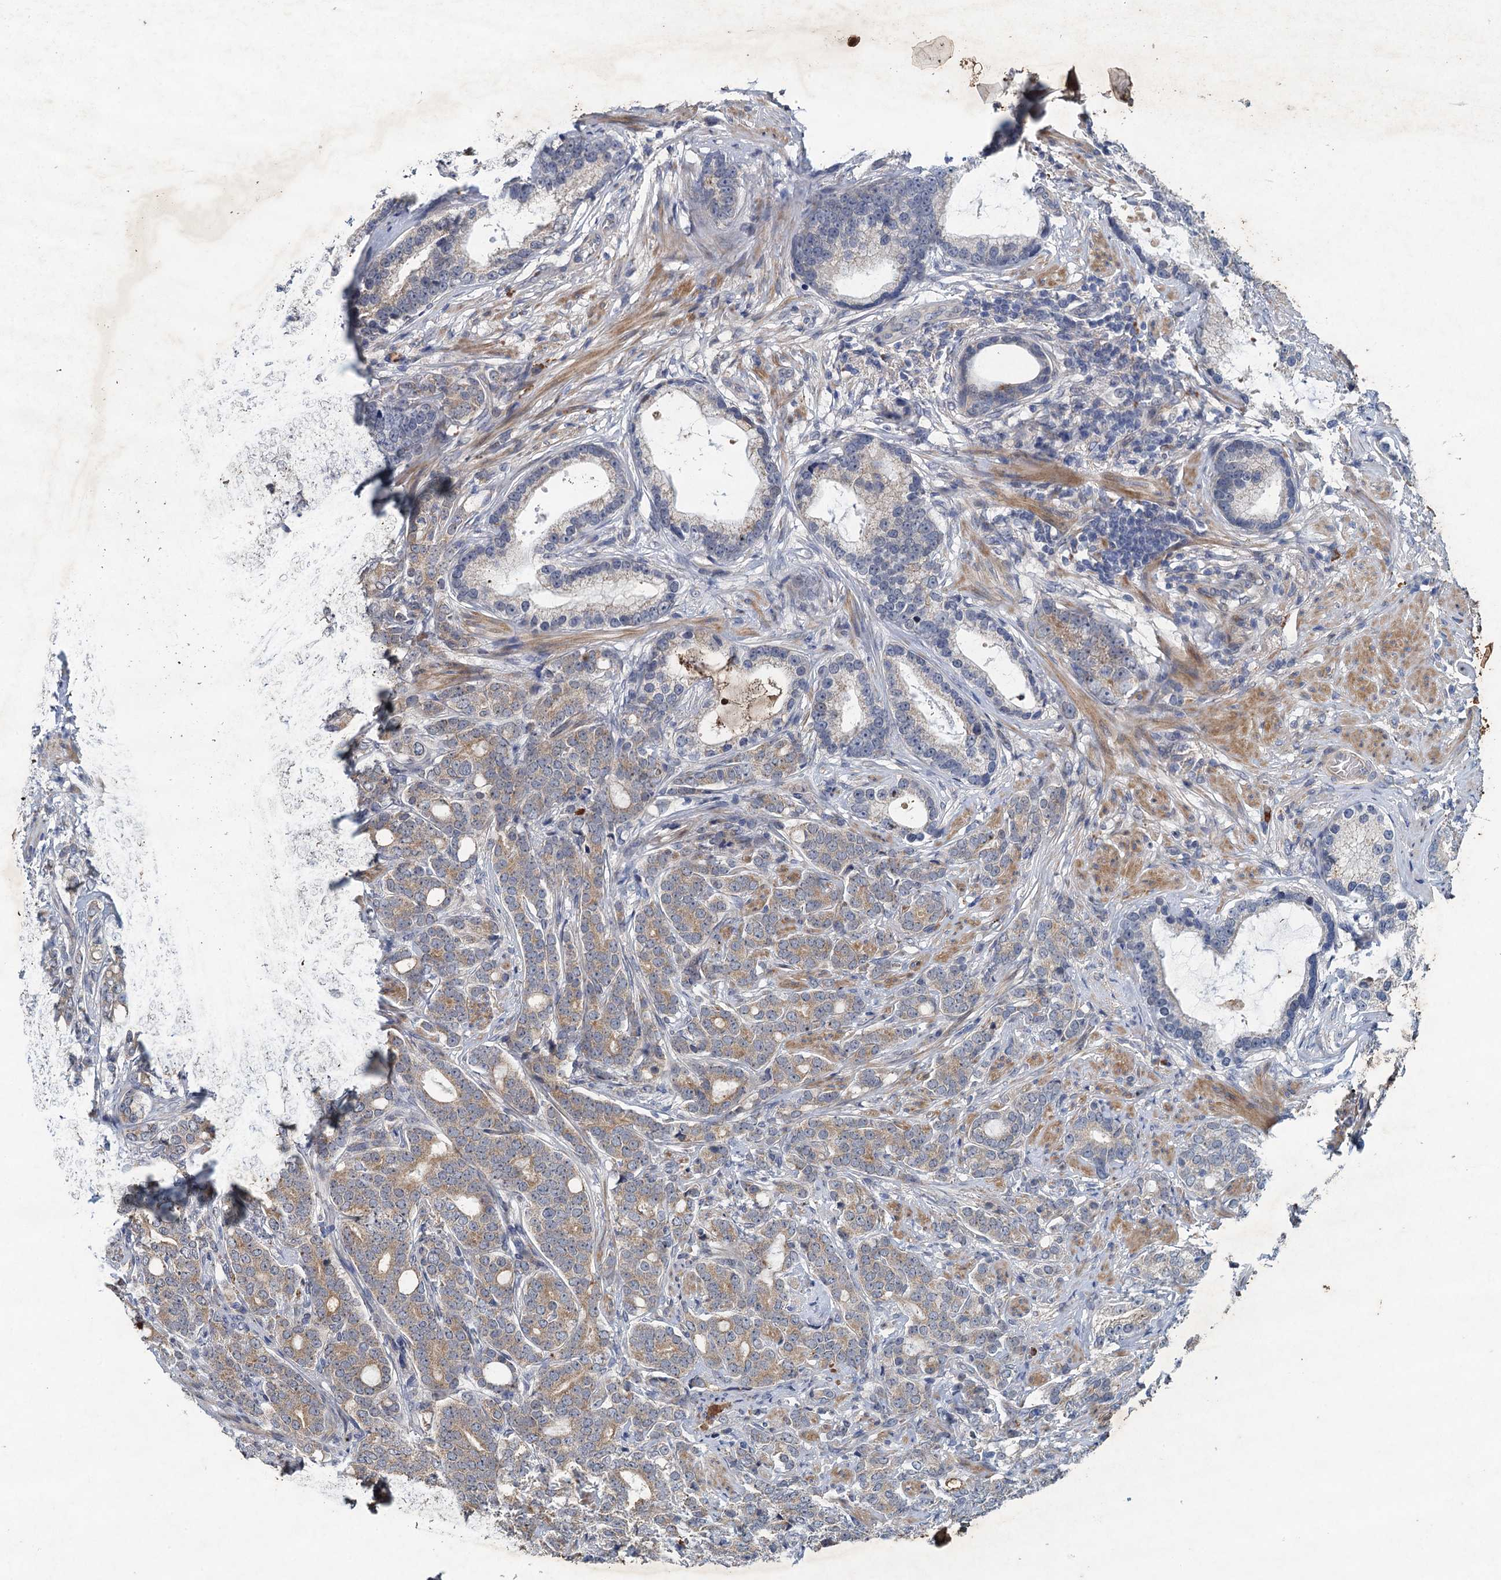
{"staining": {"intensity": "moderate", "quantity": ">75%", "location": "cytoplasmic/membranous"}, "tissue": "prostate cancer", "cell_type": "Tumor cells", "image_type": "cancer", "snomed": [{"axis": "morphology", "description": "Adenocarcinoma, Low grade"}, {"axis": "topography", "description": "Prostate"}], "caption": "Low-grade adenocarcinoma (prostate) stained for a protein (brown) displays moderate cytoplasmic/membranous positive positivity in about >75% of tumor cells.", "gene": "TPCN1", "patient": {"sex": "male", "age": 71}}